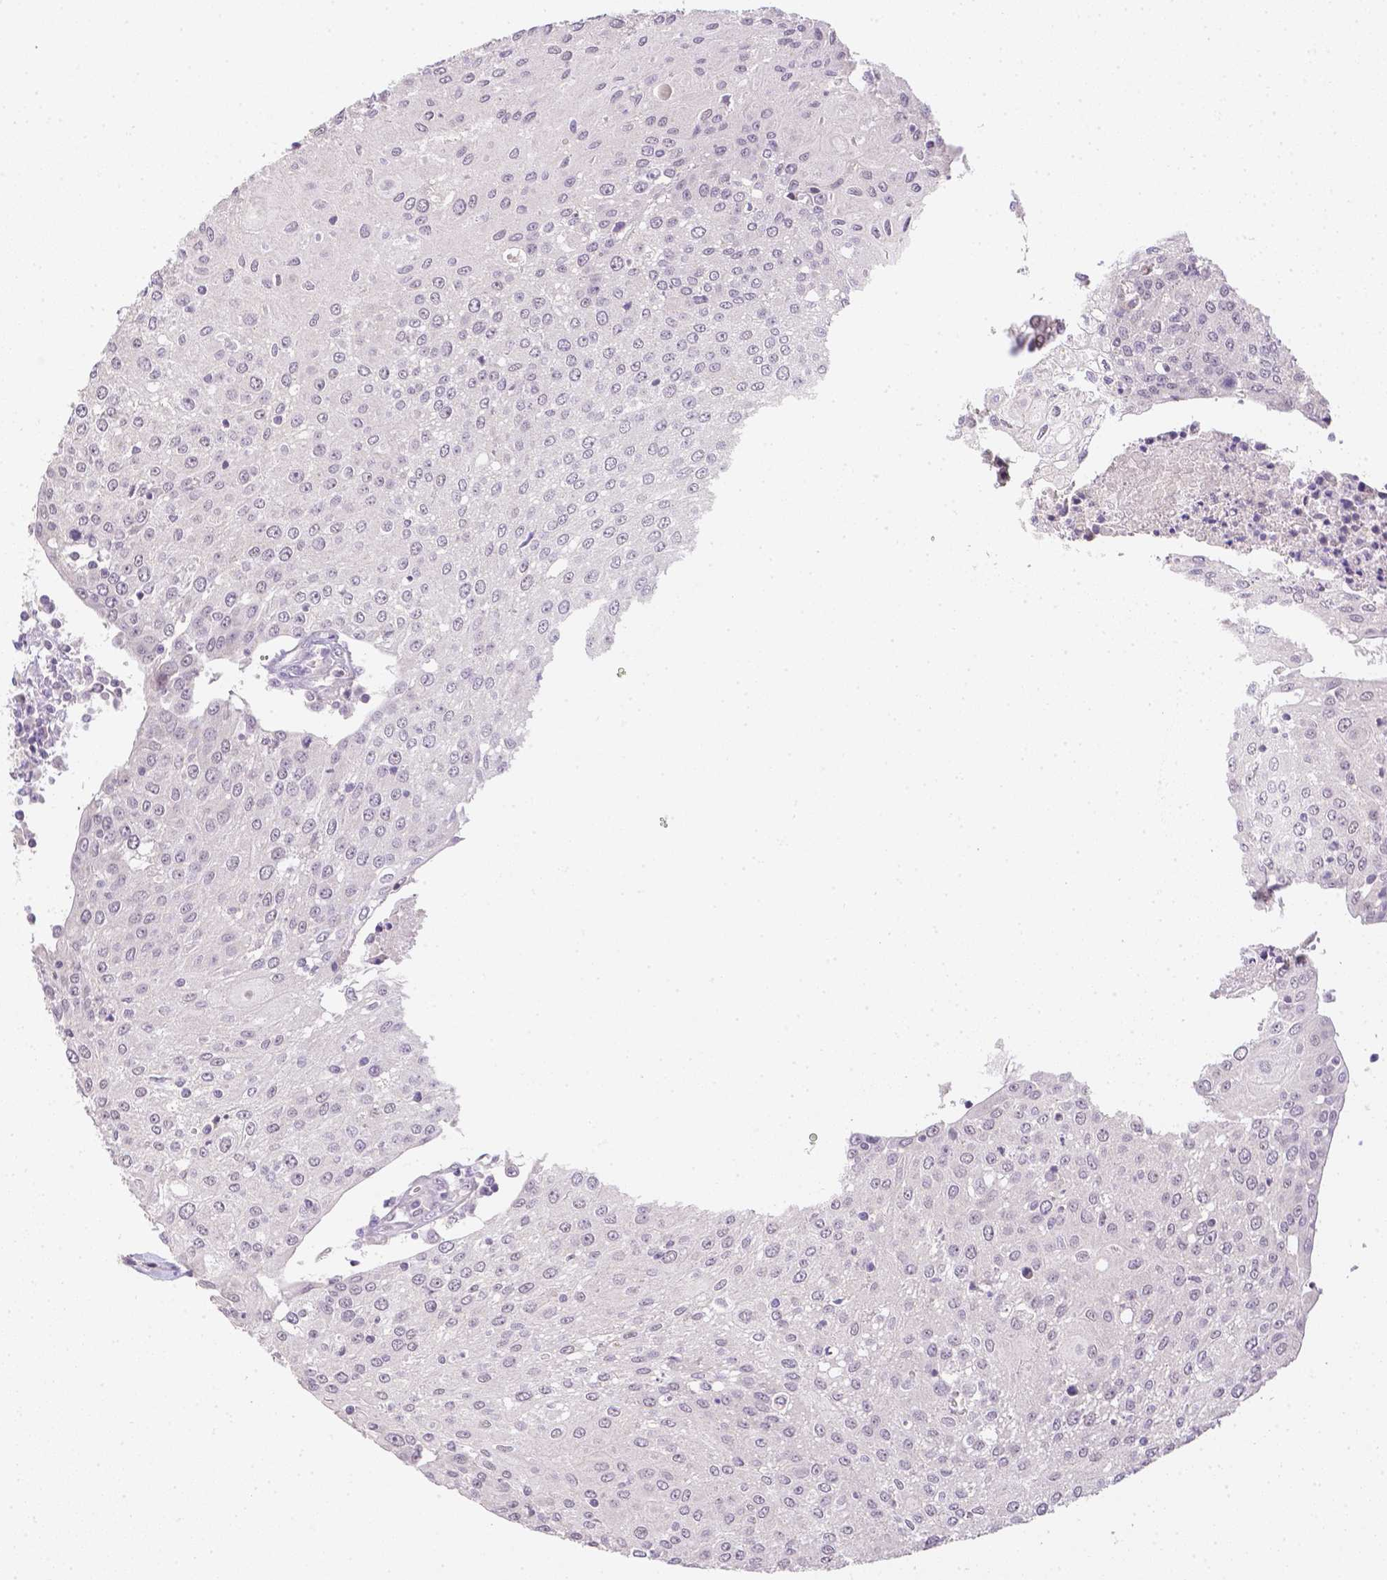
{"staining": {"intensity": "negative", "quantity": "none", "location": "none"}, "tissue": "urothelial cancer", "cell_type": "Tumor cells", "image_type": "cancer", "snomed": [{"axis": "morphology", "description": "Urothelial carcinoma, High grade"}, {"axis": "topography", "description": "Urinary bladder"}], "caption": "The immunohistochemistry (IHC) micrograph has no significant expression in tumor cells of urothelial carcinoma (high-grade) tissue.", "gene": "ZNF280B", "patient": {"sex": "female", "age": 85}}